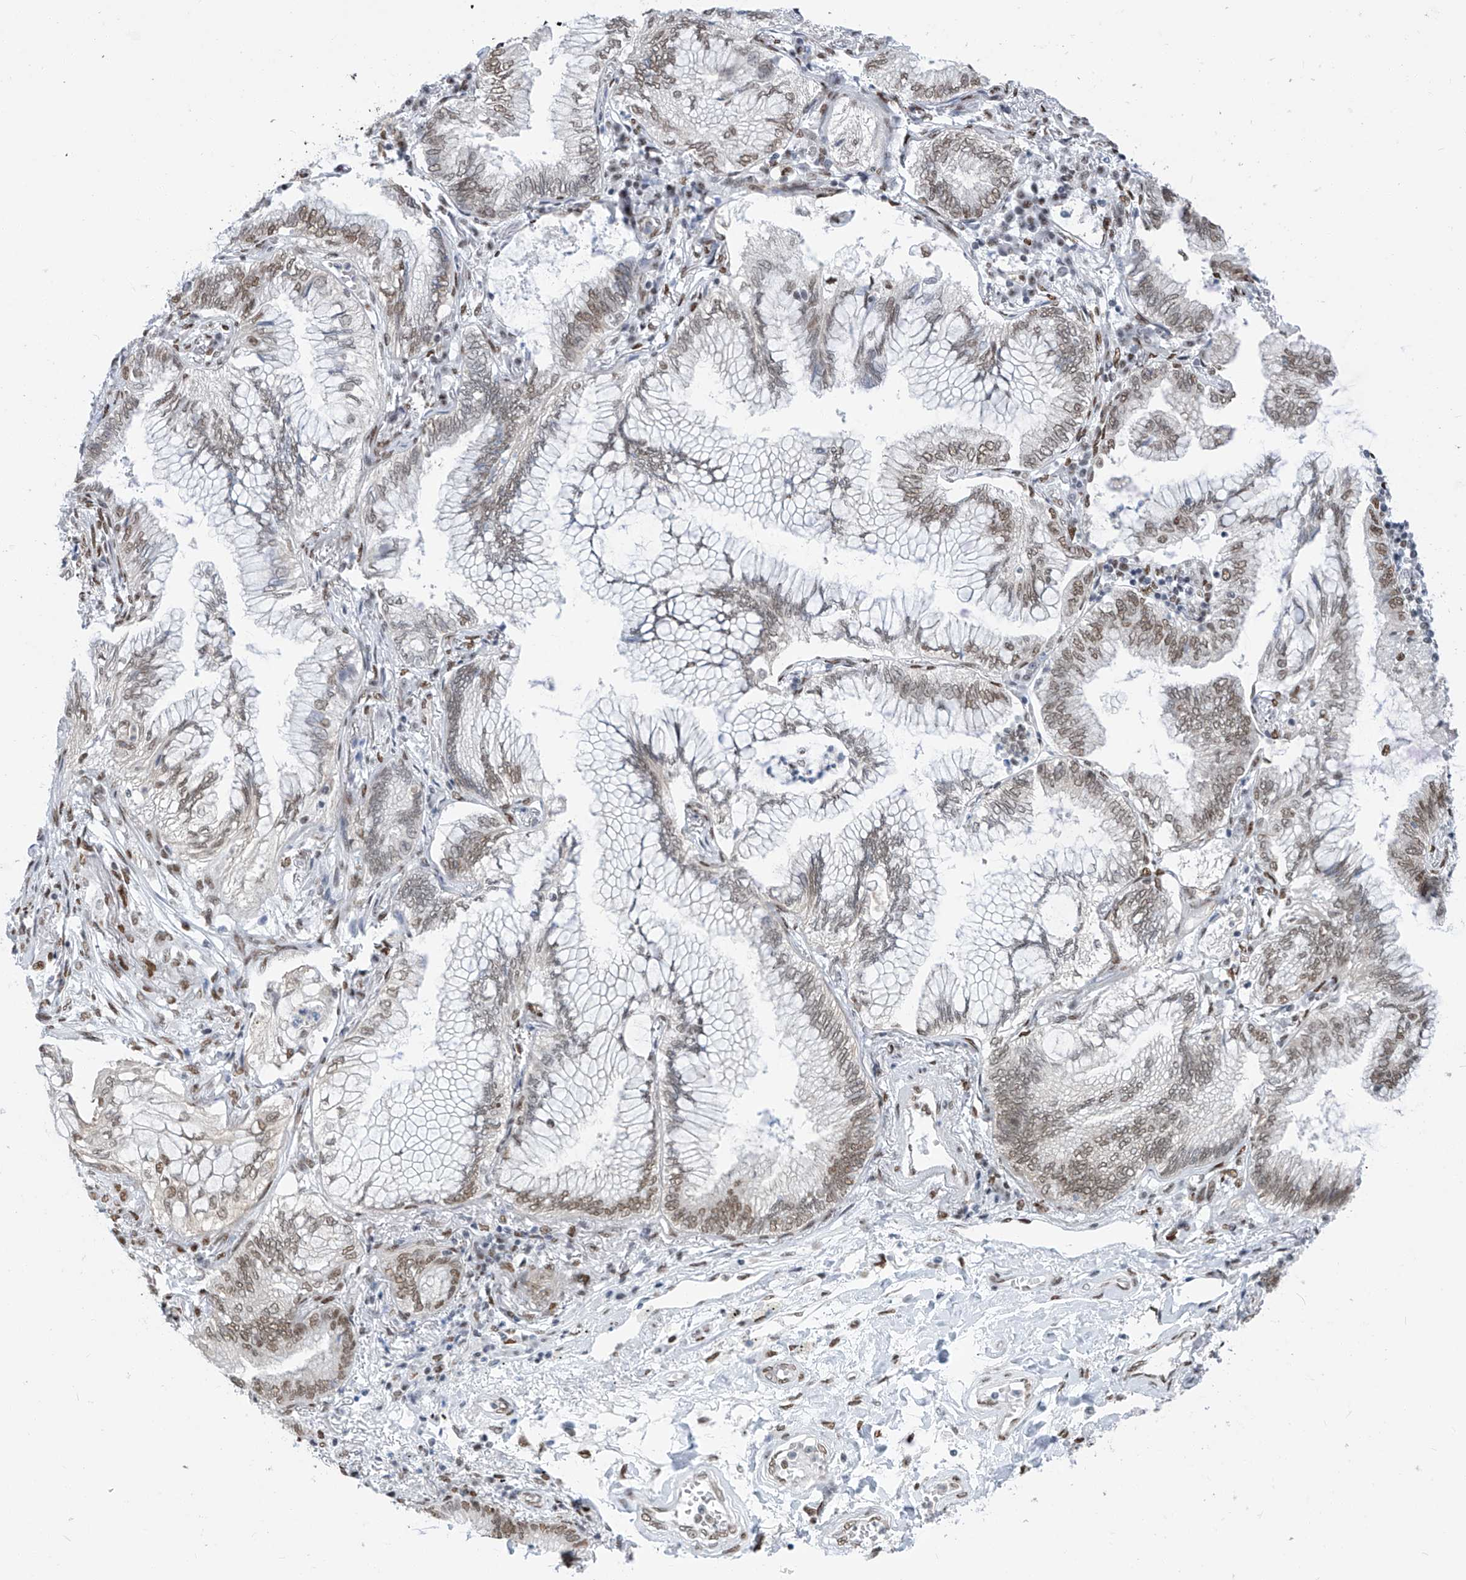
{"staining": {"intensity": "moderate", "quantity": ">75%", "location": "nuclear"}, "tissue": "lung cancer", "cell_type": "Tumor cells", "image_type": "cancer", "snomed": [{"axis": "morphology", "description": "Adenocarcinoma, NOS"}, {"axis": "topography", "description": "Lung"}], "caption": "Immunohistochemistry of lung adenocarcinoma displays medium levels of moderate nuclear expression in about >75% of tumor cells.", "gene": "KHSRP", "patient": {"sex": "female", "age": 70}}